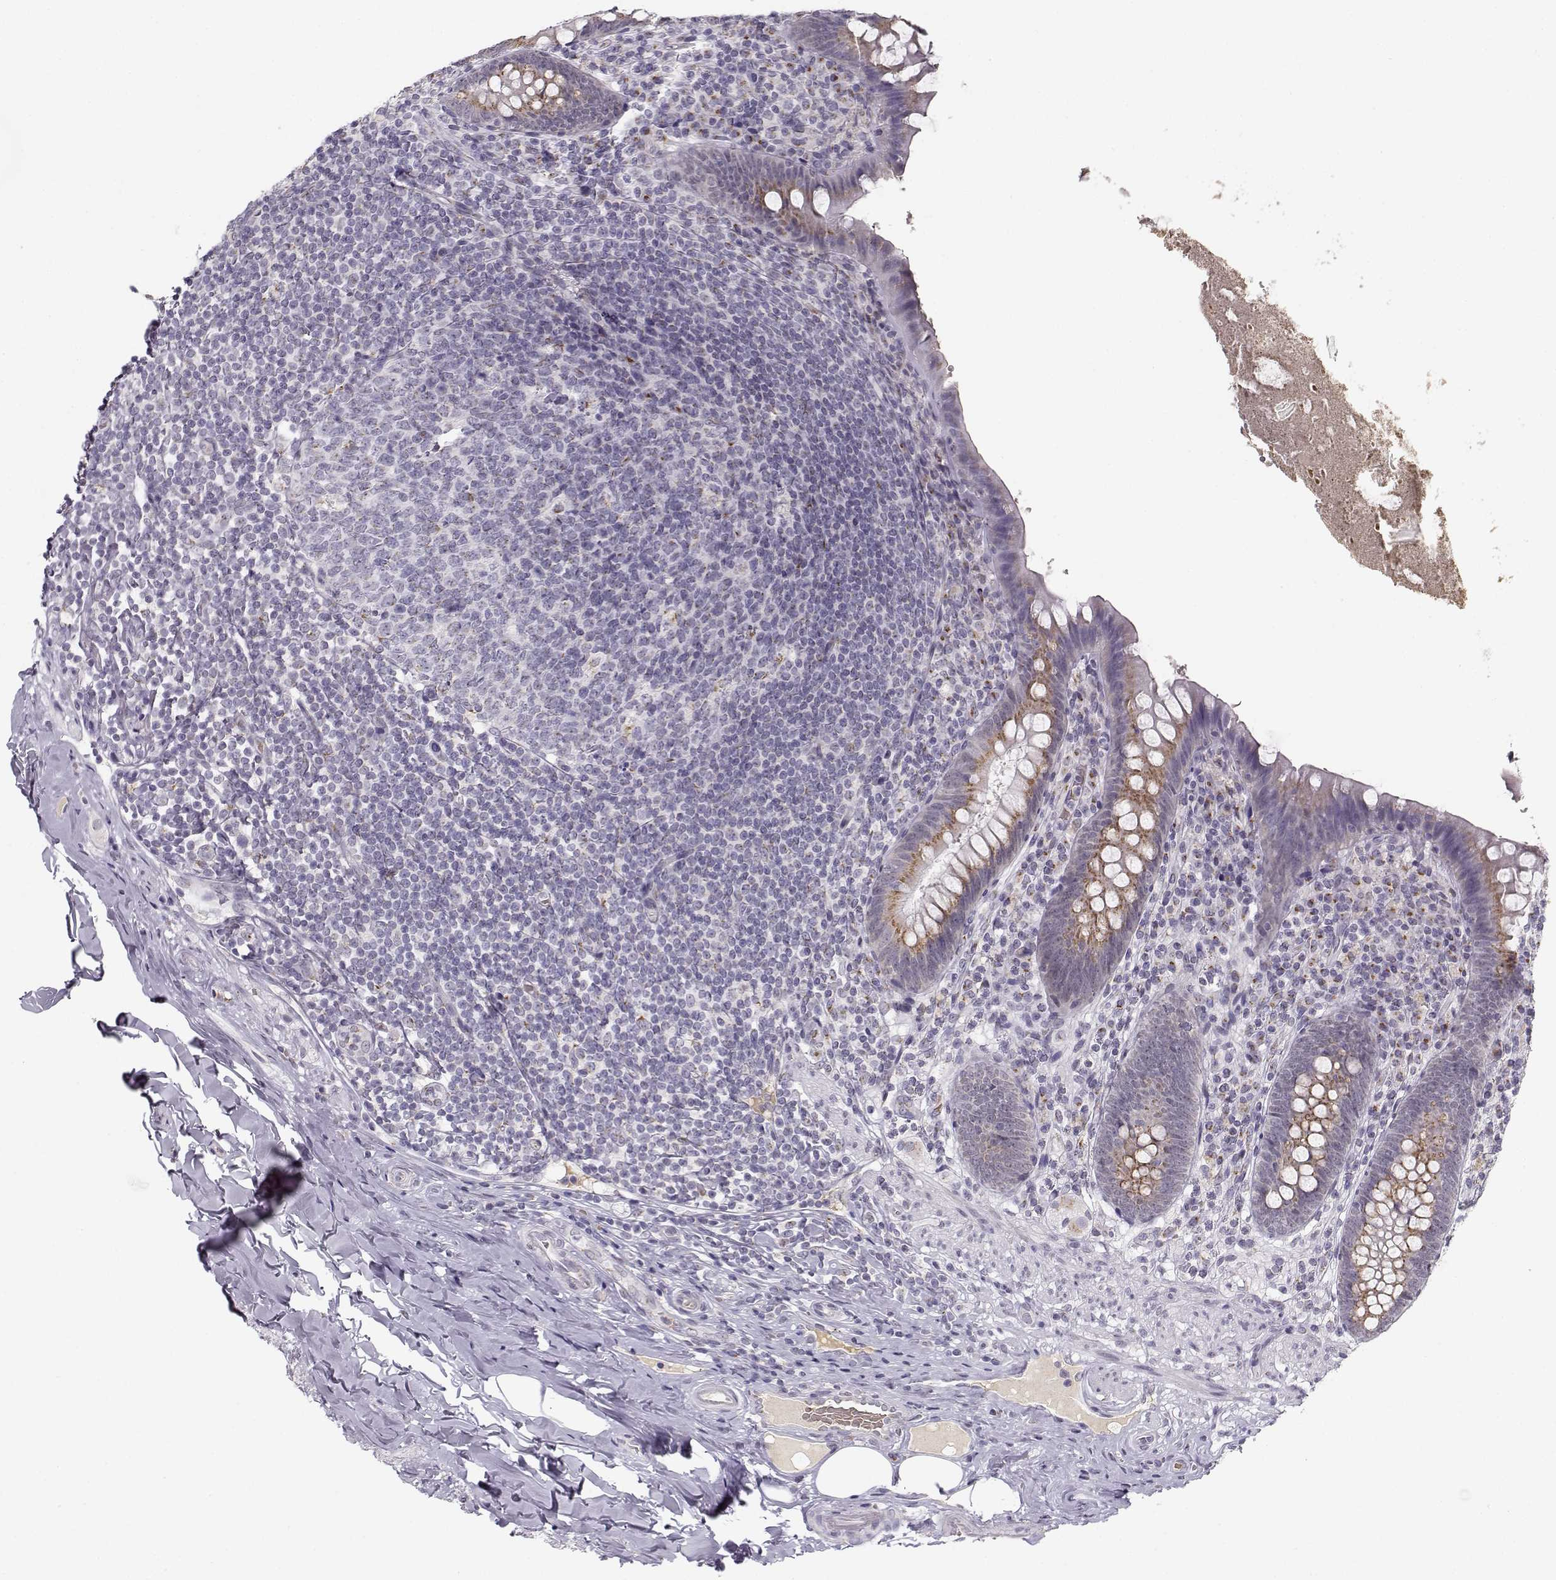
{"staining": {"intensity": "moderate", "quantity": ">75%", "location": "cytoplasmic/membranous"}, "tissue": "appendix", "cell_type": "Glandular cells", "image_type": "normal", "snomed": [{"axis": "morphology", "description": "Normal tissue, NOS"}, {"axis": "topography", "description": "Appendix"}], "caption": "This micrograph reveals immunohistochemistry staining of unremarkable appendix, with medium moderate cytoplasmic/membranous positivity in approximately >75% of glandular cells.", "gene": "SLC4A5", "patient": {"sex": "male", "age": 47}}